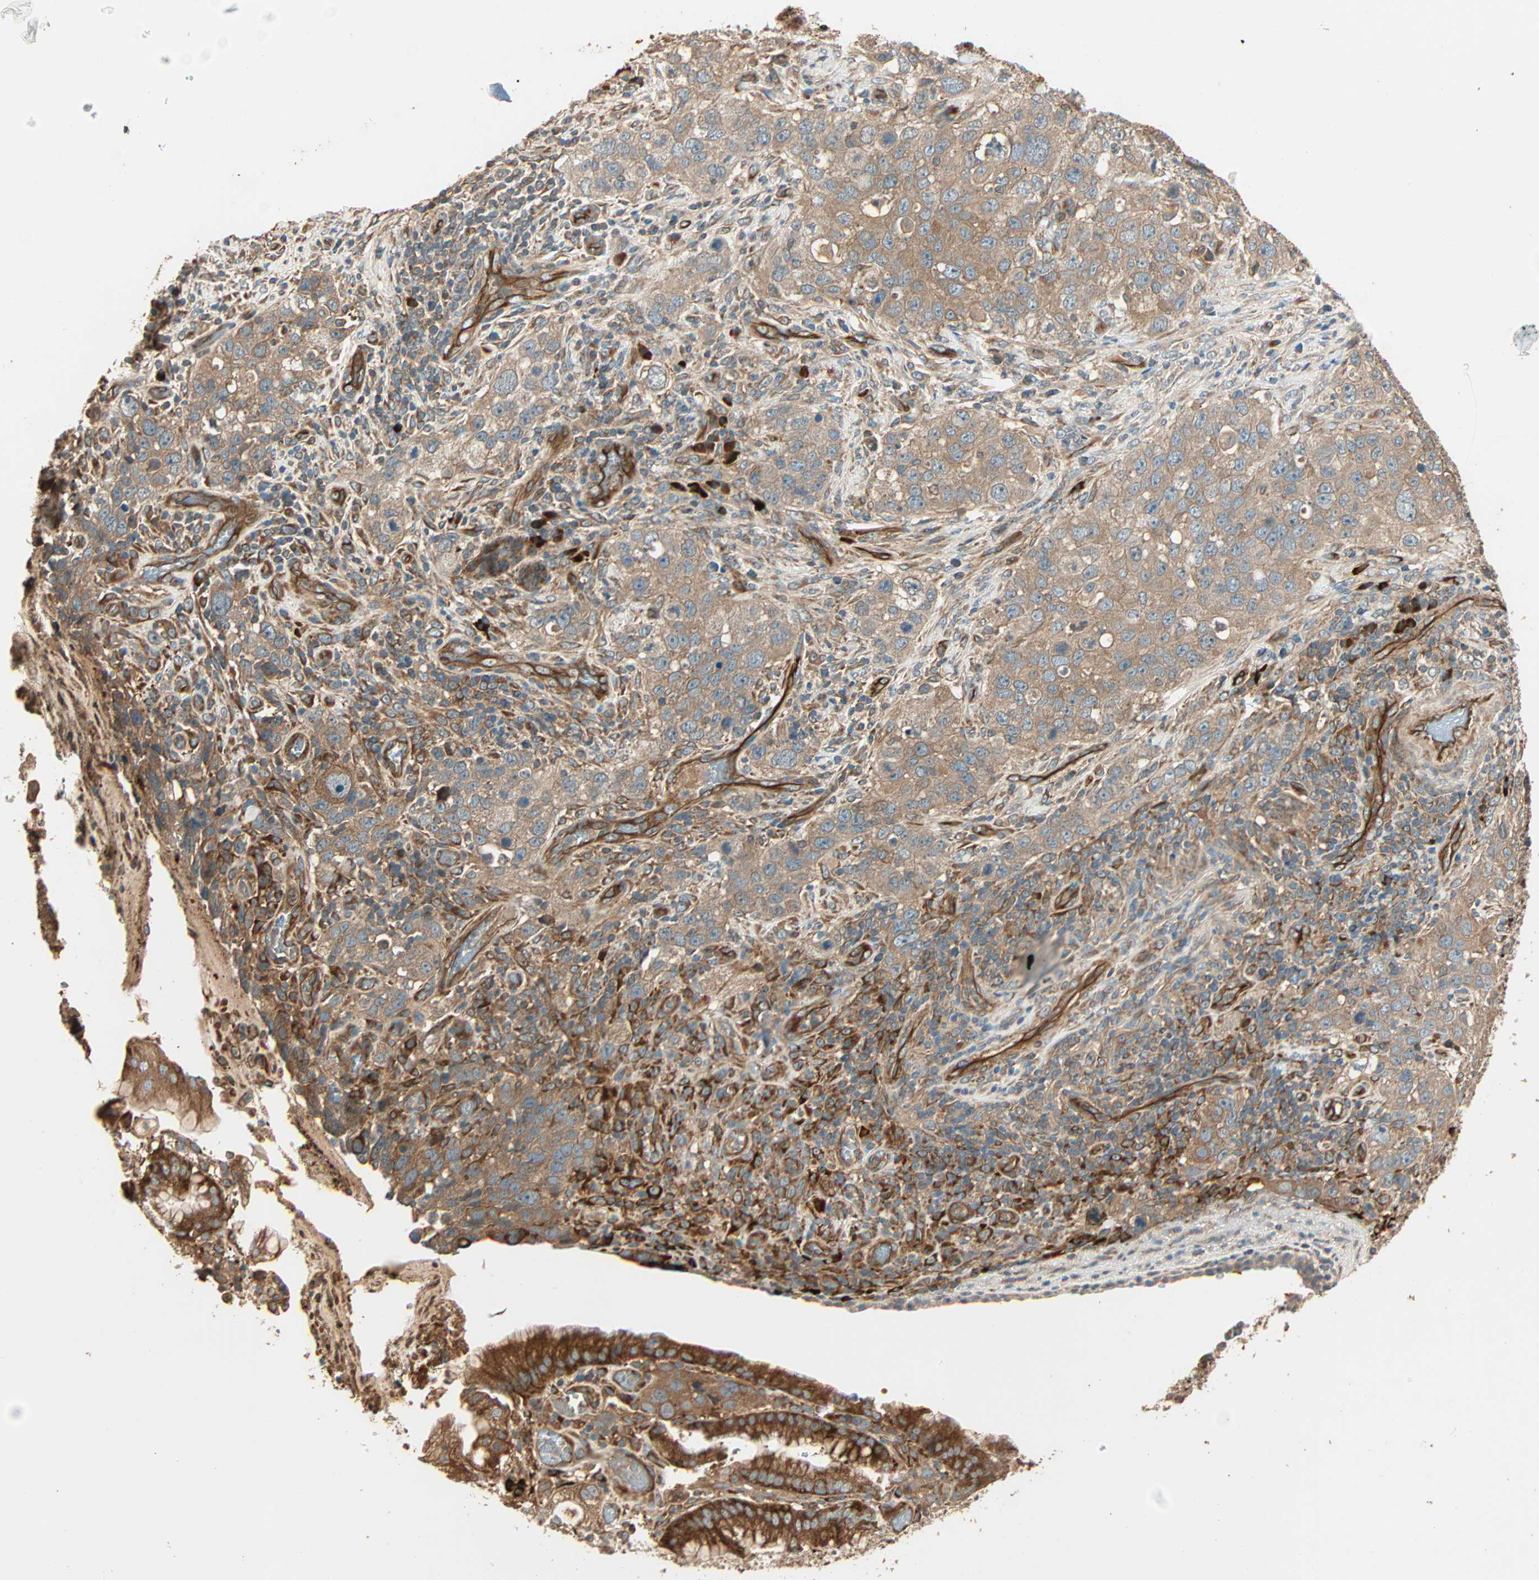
{"staining": {"intensity": "moderate", "quantity": ">75%", "location": "cytoplasmic/membranous"}, "tissue": "stomach cancer", "cell_type": "Tumor cells", "image_type": "cancer", "snomed": [{"axis": "morphology", "description": "Normal tissue, NOS"}, {"axis": "morphology", "description": "Adenocarcinoma, NOS"}, {"axis": "topography", "description": "Stomach"}], "caption": "Stomach cancer (adenocarcinoma) stained with immunohistochemistry (IHC) shows moderate cytoplasmic/membranous expression in about >75% of tumor cells.", "gene": "GALK1", "patient": {"sex": "male", "age": 48}}